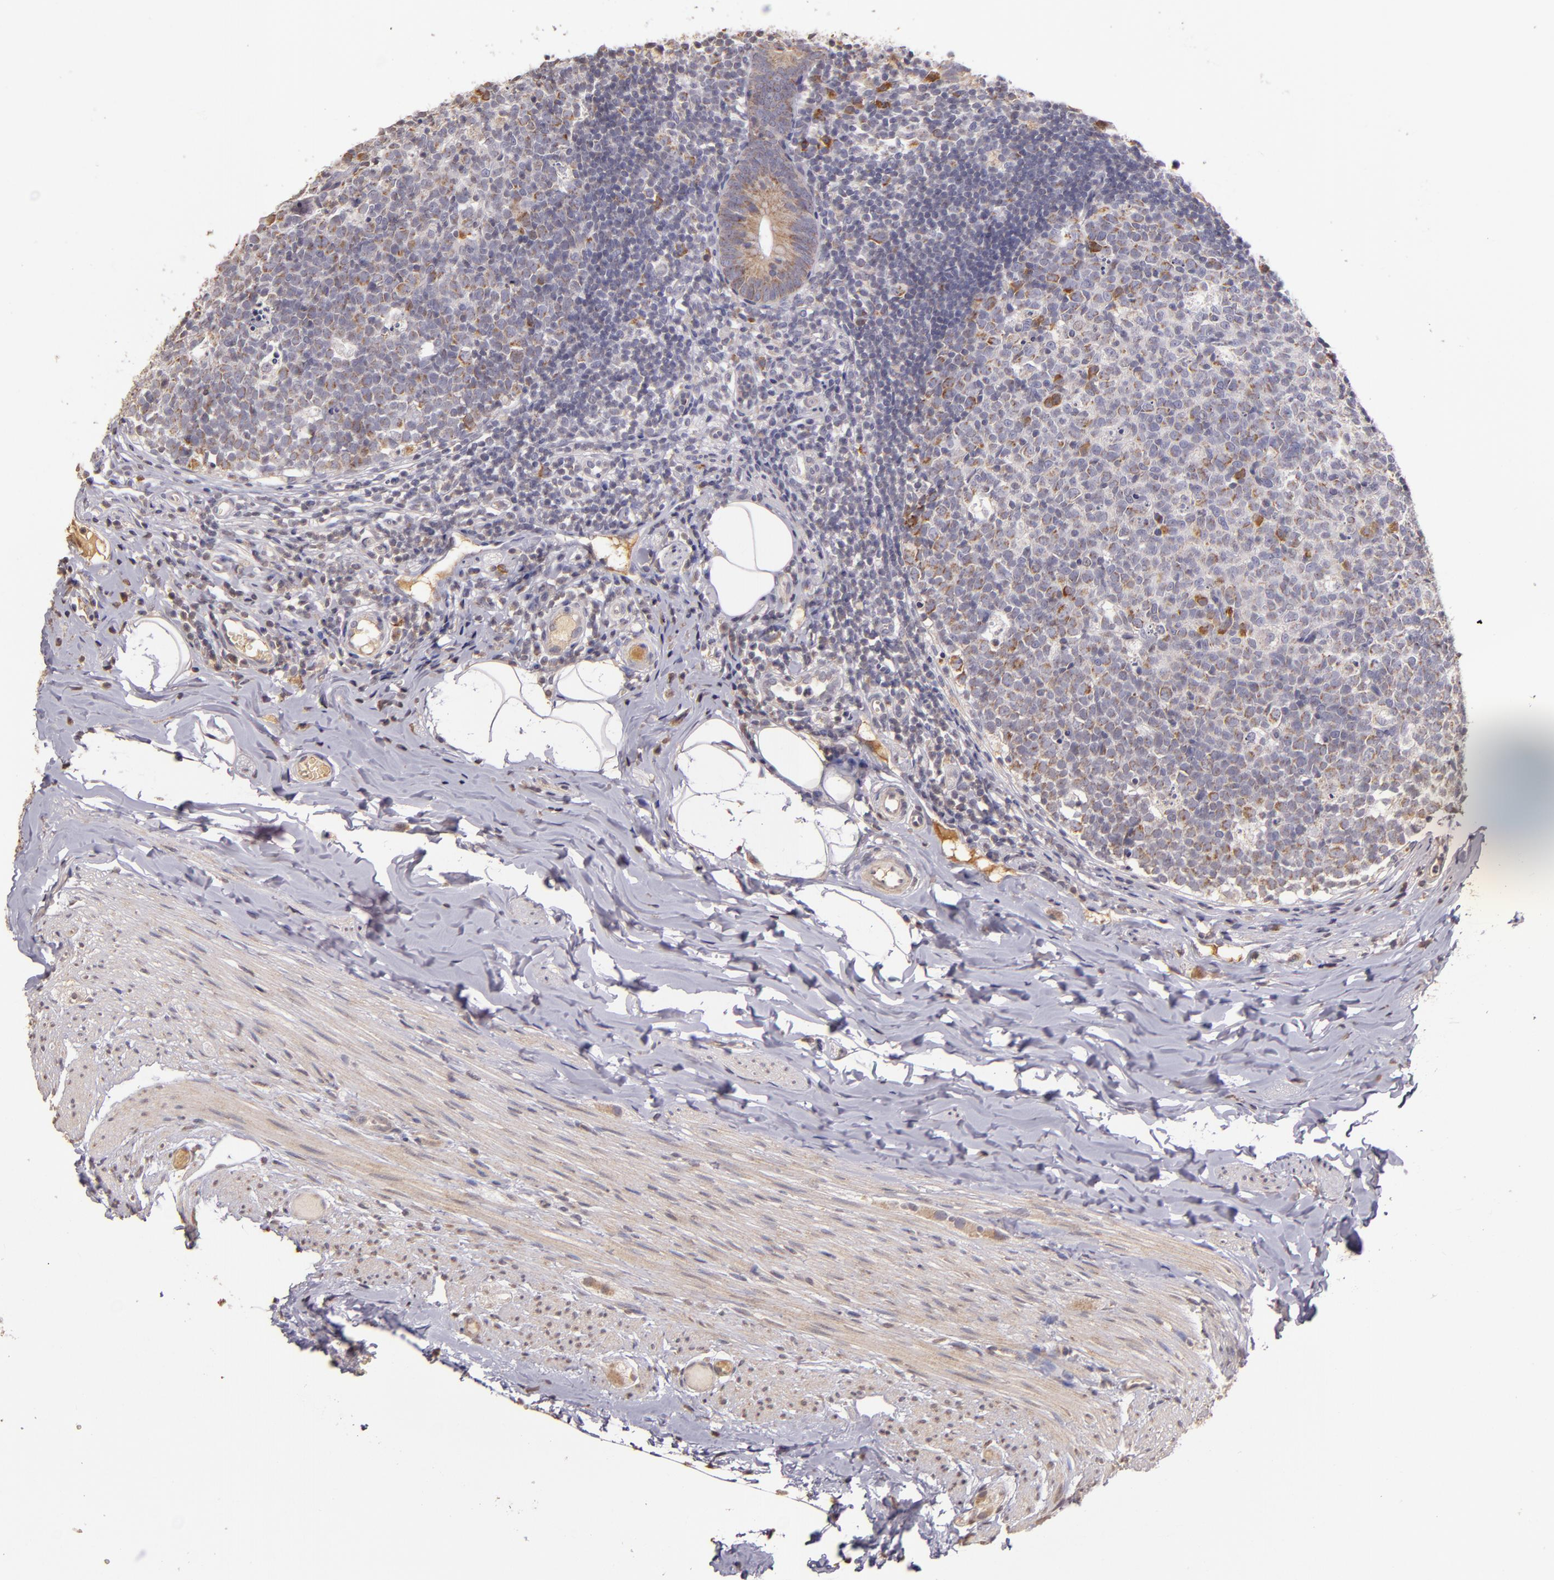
{"staining": {"intensity": "weak", "quantity": "25%-75%", "location": "cytoplasmic/membranous"}, "tissue": "appendix", "cell_type": "Glandular cells", "image_type": "normal", "snomed": [{"axis": "morphology", "description": "Normal tissue, NOS"}, {"axis": "topography", "description": "Appendix"}], "caption": "Immunohistochemistry (IHC) of benign human appendix reveals low levels of weak cytoplasmic/membranous staining in approximately 25%-75% of glandular cells. The staining was performed using DAB (3,3'-diaminobenzidine), with brown indicating positive protein expression. Nuclei are stained blue with hematoxylin.", "gene": "ABL1", "patient": {"sex": "female", "age": 9}}